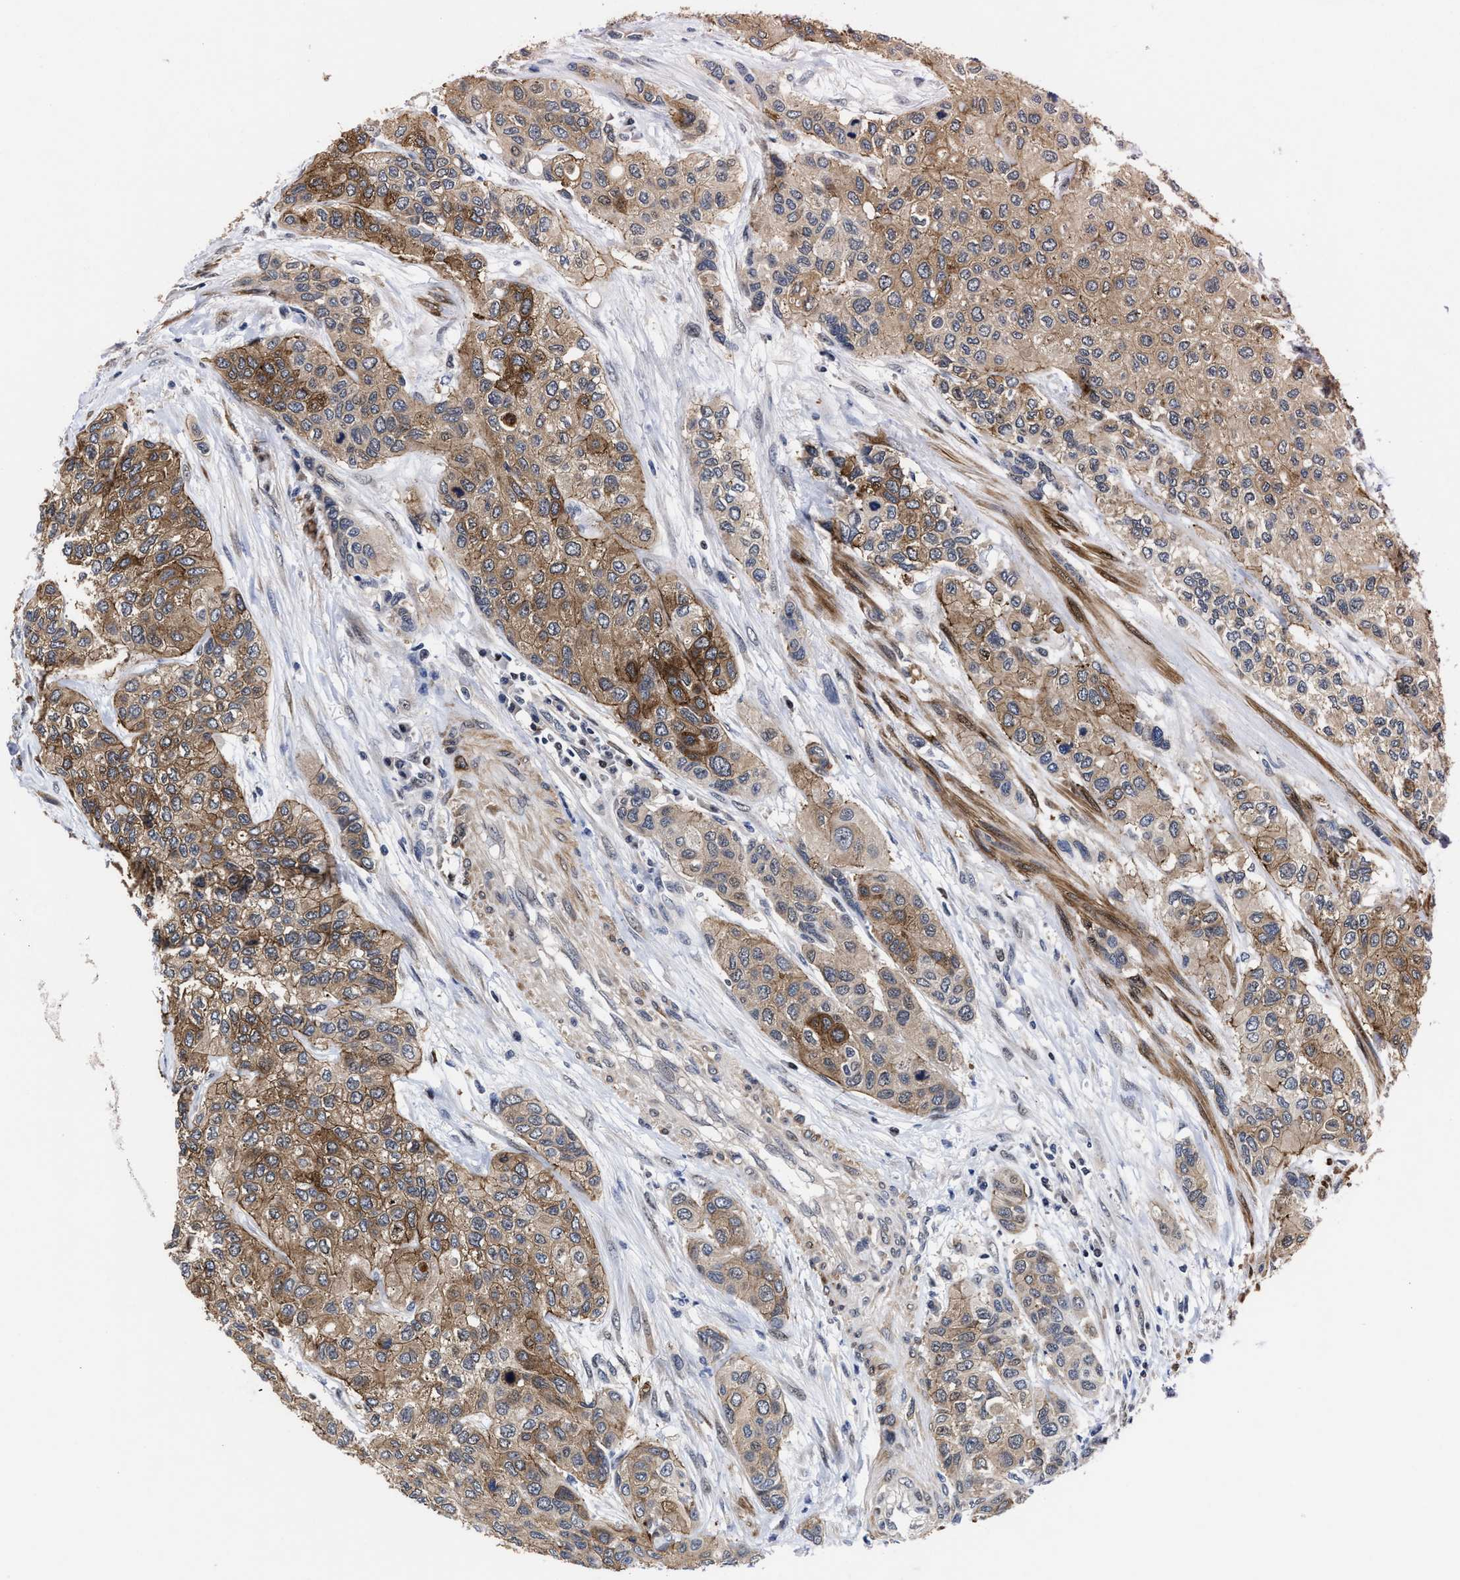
{"staining": {"intensity": "moderate", "quantity": ">75%", "location": "cytoplasmic/membranous"}, "tissue": "urothelial cancer", "cell_type": "Tumor cells", "image_type": "cancer", "snomed": [{"axis": "morphology", "description": "Urothelial carcinoma, High grade"}, {"axis": "topography", "description": "Urinary bladder"}], "caption": "Human urothelial carcinoma (high-grade) stained with a protein marker displays moderate staining in tumor cells.", "gene": "KIF12", "patient": {"sex": "female", "age": 56}}